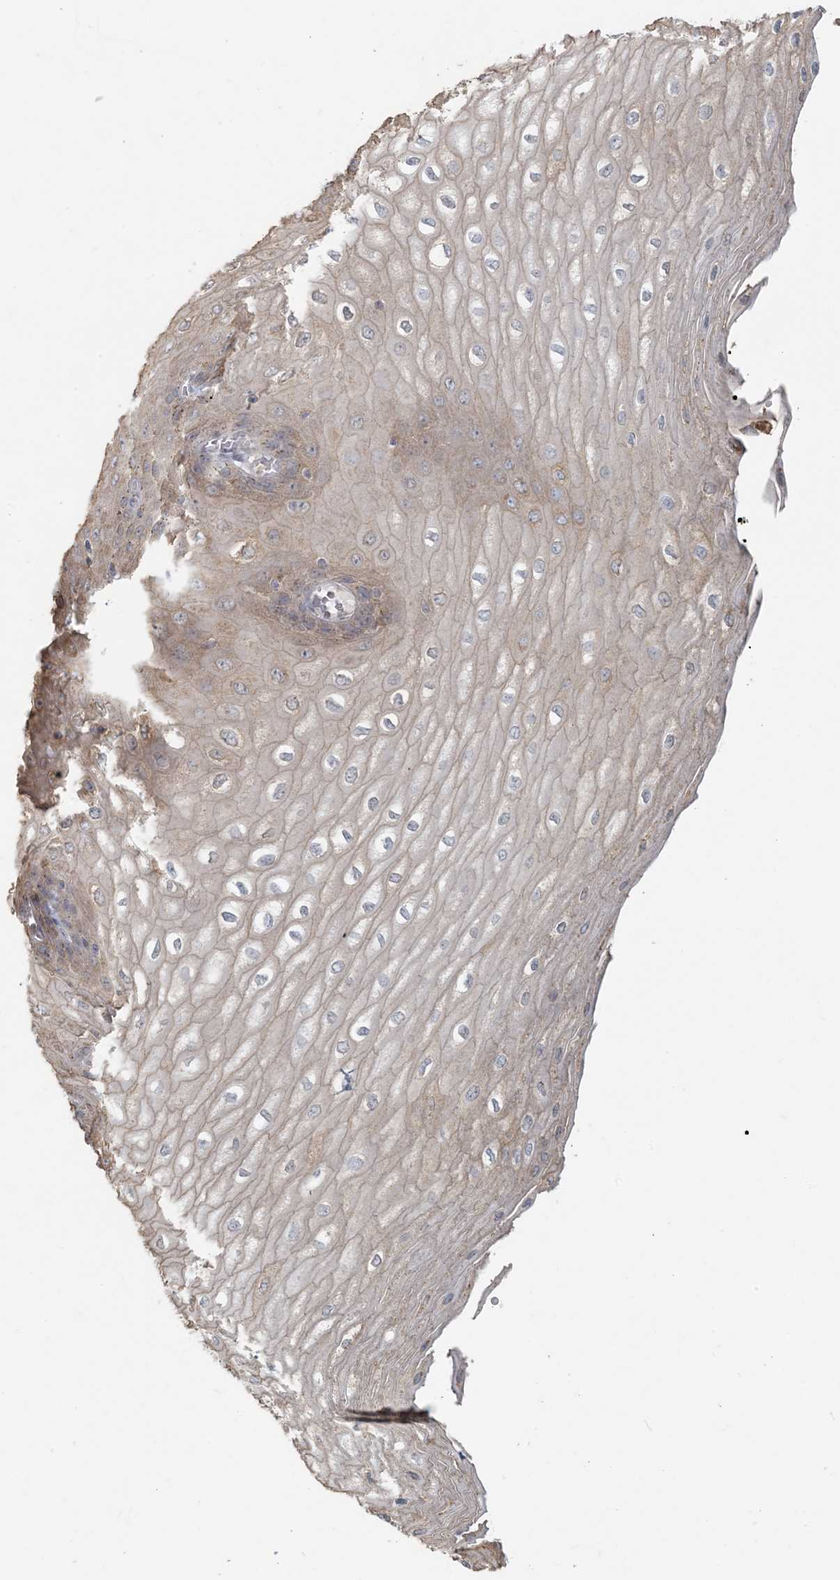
{"staining": {"intensity": "weak", "quantity": "<25%", "location": "cytoplasmic/membranous"}, "tissue": "esophagus", "cell_type": "Squamous epithelial cells", "image_type": "normal", "snomed": [{"axis": "morphology", "description": "Normal tissue, NOS"}, {"axis": "topography", "description": "Esophagus"}], "caption": "Human esophagus stained for a protein using immunohistochemistry displays no staining in squamous epithelial cells.", "gene": "HACL1", "patient": {"sex": "male", "age": 60}}